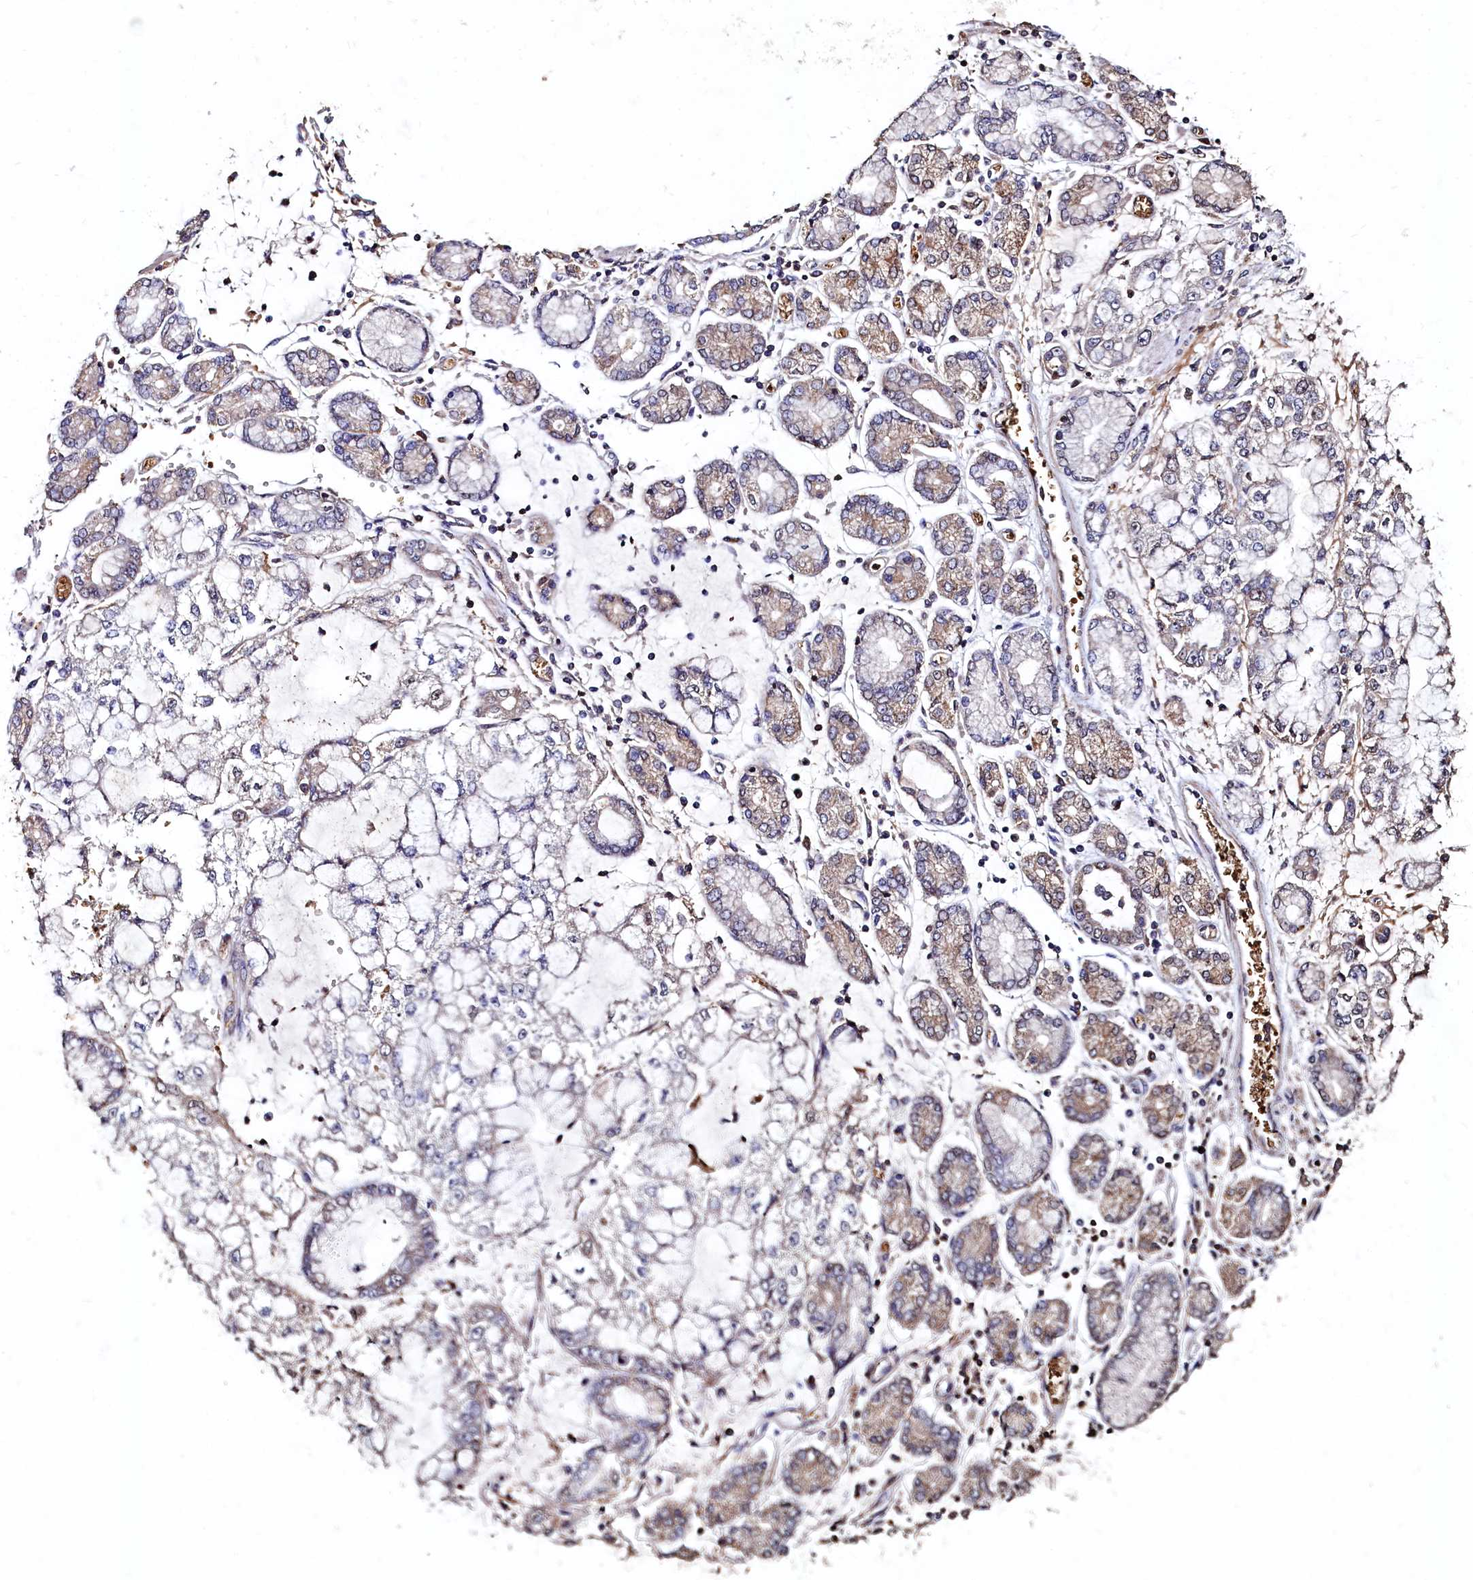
{"staining": {"intensity": "weak", "quantity": "<25%", "location": "cytoplasmic/membranous"}, "tissue": "stomach cancer", "cell_type": "Tumor cells", "image_type": "cancer", "snomed": [{"axis": "morphology", "description": "Adenocarcinoma, NOS"}, {"axis": "topography", "description": "Stomach"}], "caption": "Tumor cells show no significant positivity in stomach cancer (adenocarcinoma).", "gene": "CSTPP1", "patient": {"sex": "male", "age": 76}}